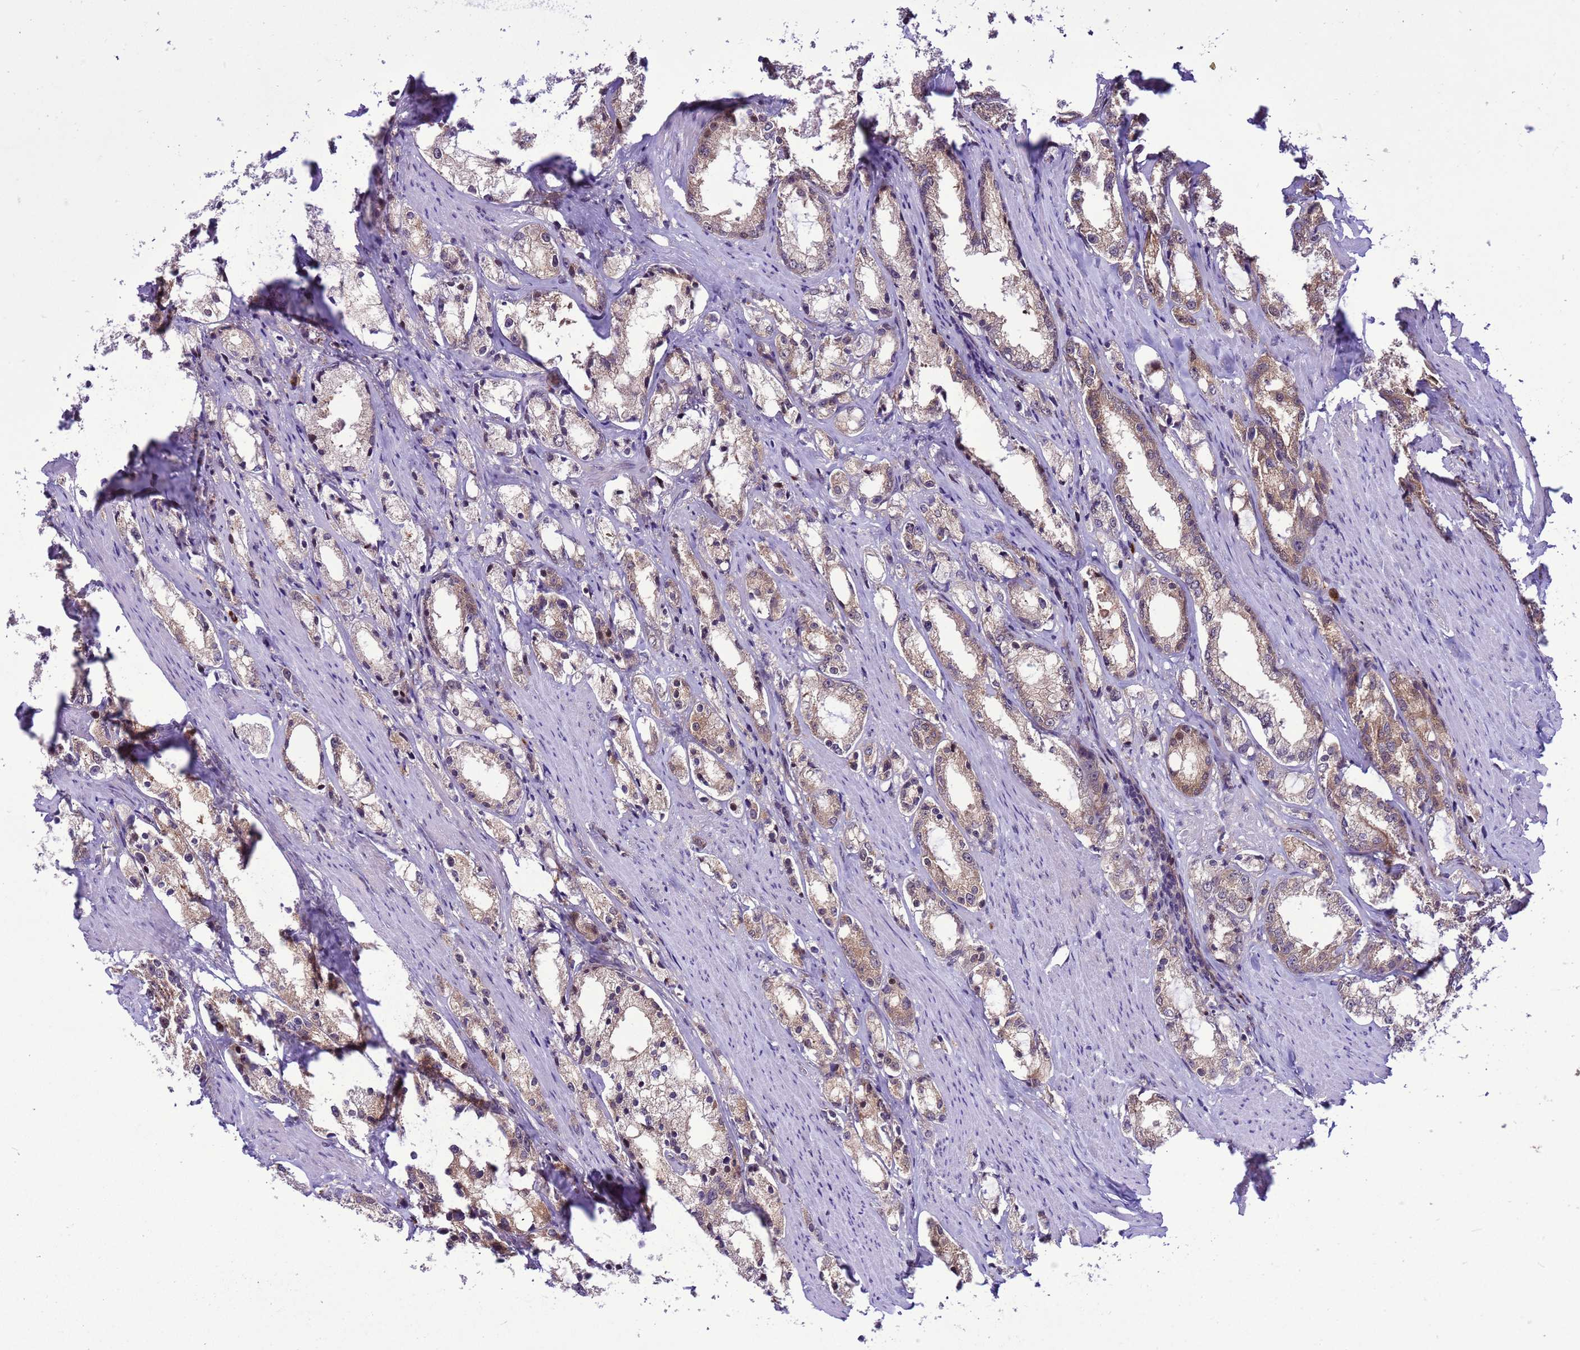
{"staining": {"intensity": "weak", "quantity": "25%-75%", "location": "cytoplasmic/membranous"}, "tissue": "prostate cancer", "cell_type": "Tumor cells", "image_type": "cancer", "snomed": [{"axis": "morphology", "description": "Adenocarcinoma, High grade"}, {"axis": "topography", "description": "Prostate"}], "caption": "Protein expression analysis of prostate cancer (high-grade adenocarcinoma) displays weak cytoplasmic/membranous expression in about 25%-75% of tumor cells. The protein is shown in brown color, while the nuclei are stained blue.", "gene": "RASD1", "patient": {"sex": "male", "age": 66}}